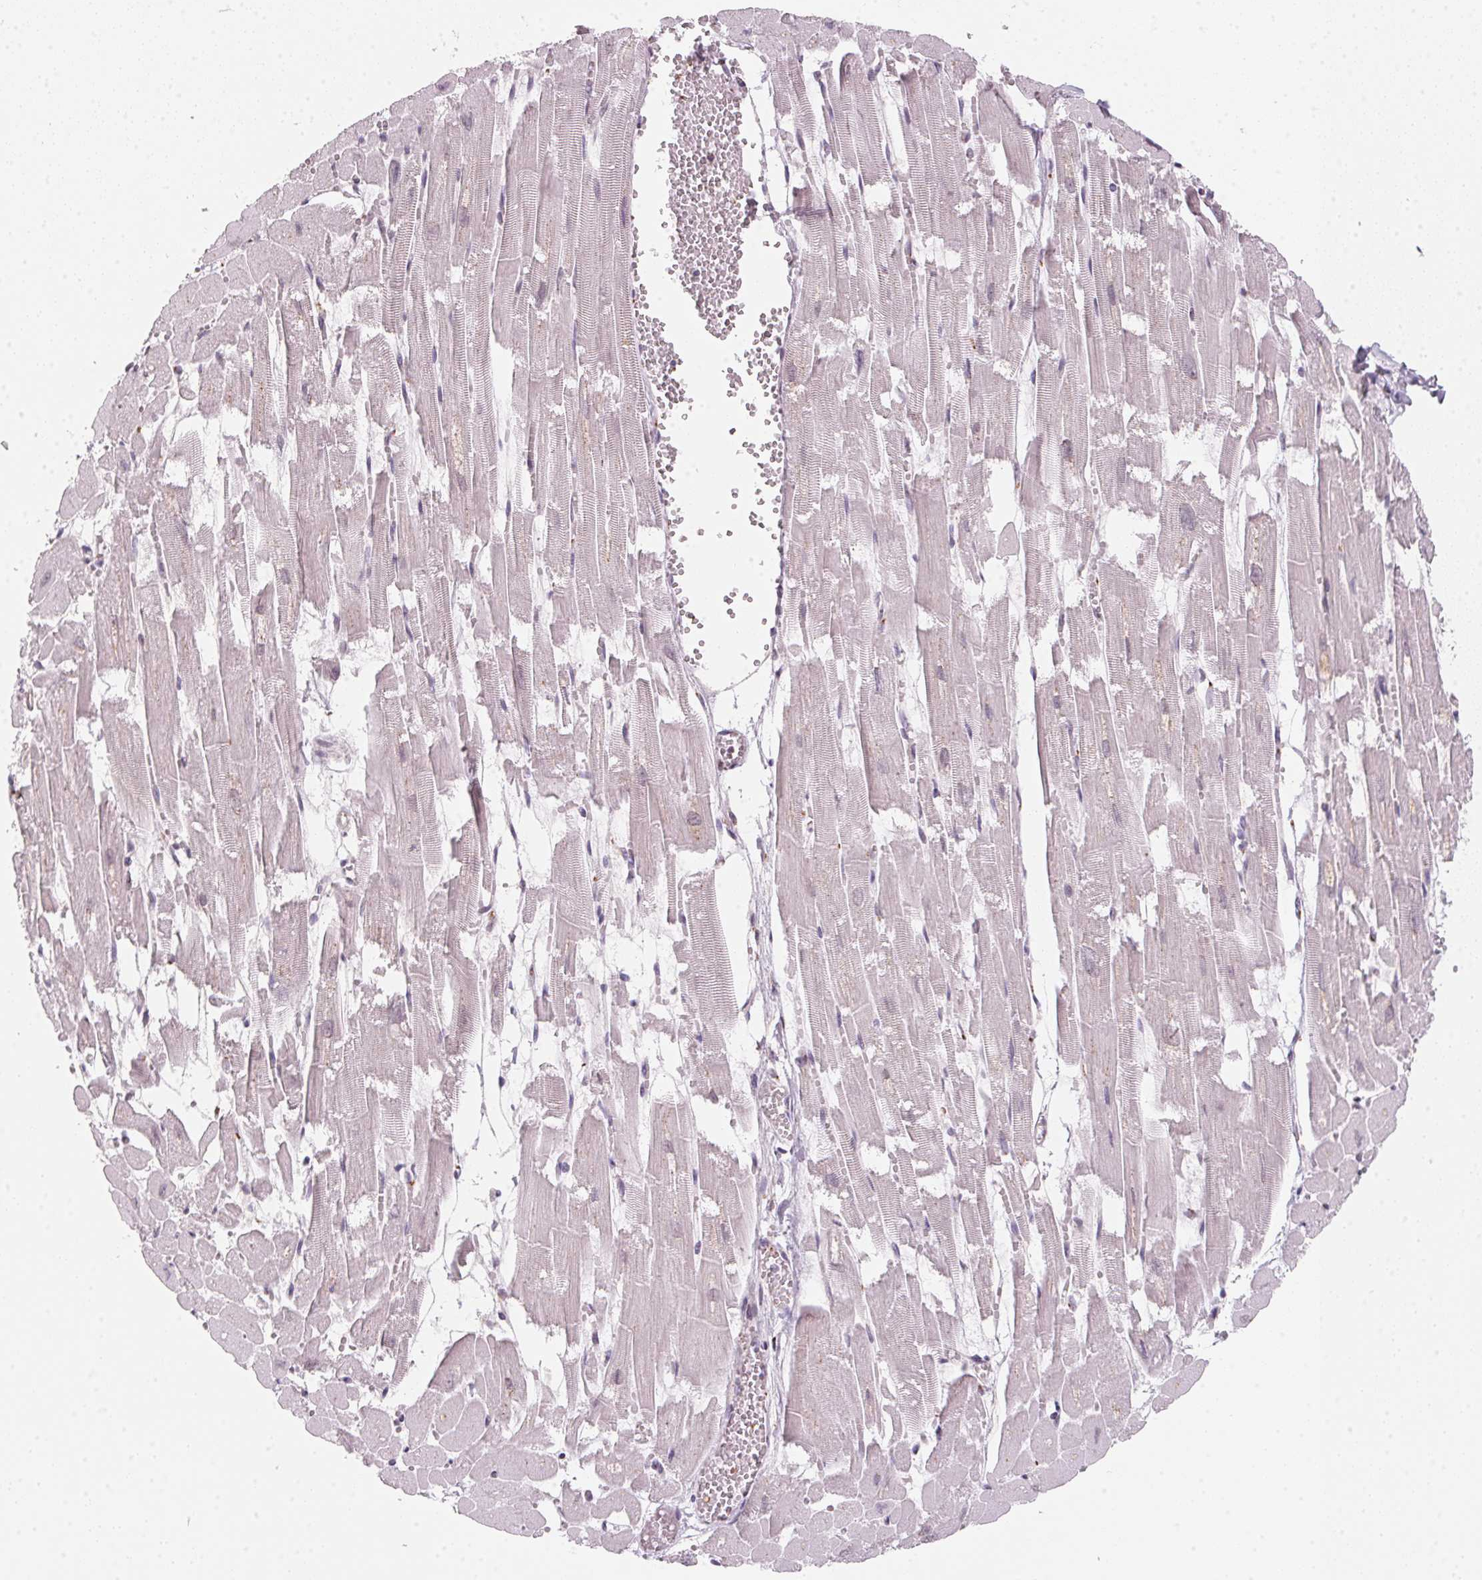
{"staining": {"intensity": "moderate", "quantity": "<25%", "location": "nuclear"}, "tissue": "heart muscle", "cell_type": "Cardiomyocytes", "image_type": "normal", "snomed": [{"axis": "morphology", "description": "Normal tissue, NOS"}, {"axis": "topography", "description": "Heart"}], "caption": "An immunohistochemistry (IHC) image of benign tissue is shown. Protein staining in brown labels moderate nuclear positivity in heart muscle within cardiomyocytes.", "gene": "RAB22A", "patient": {"sex": "female", "age": 52}}